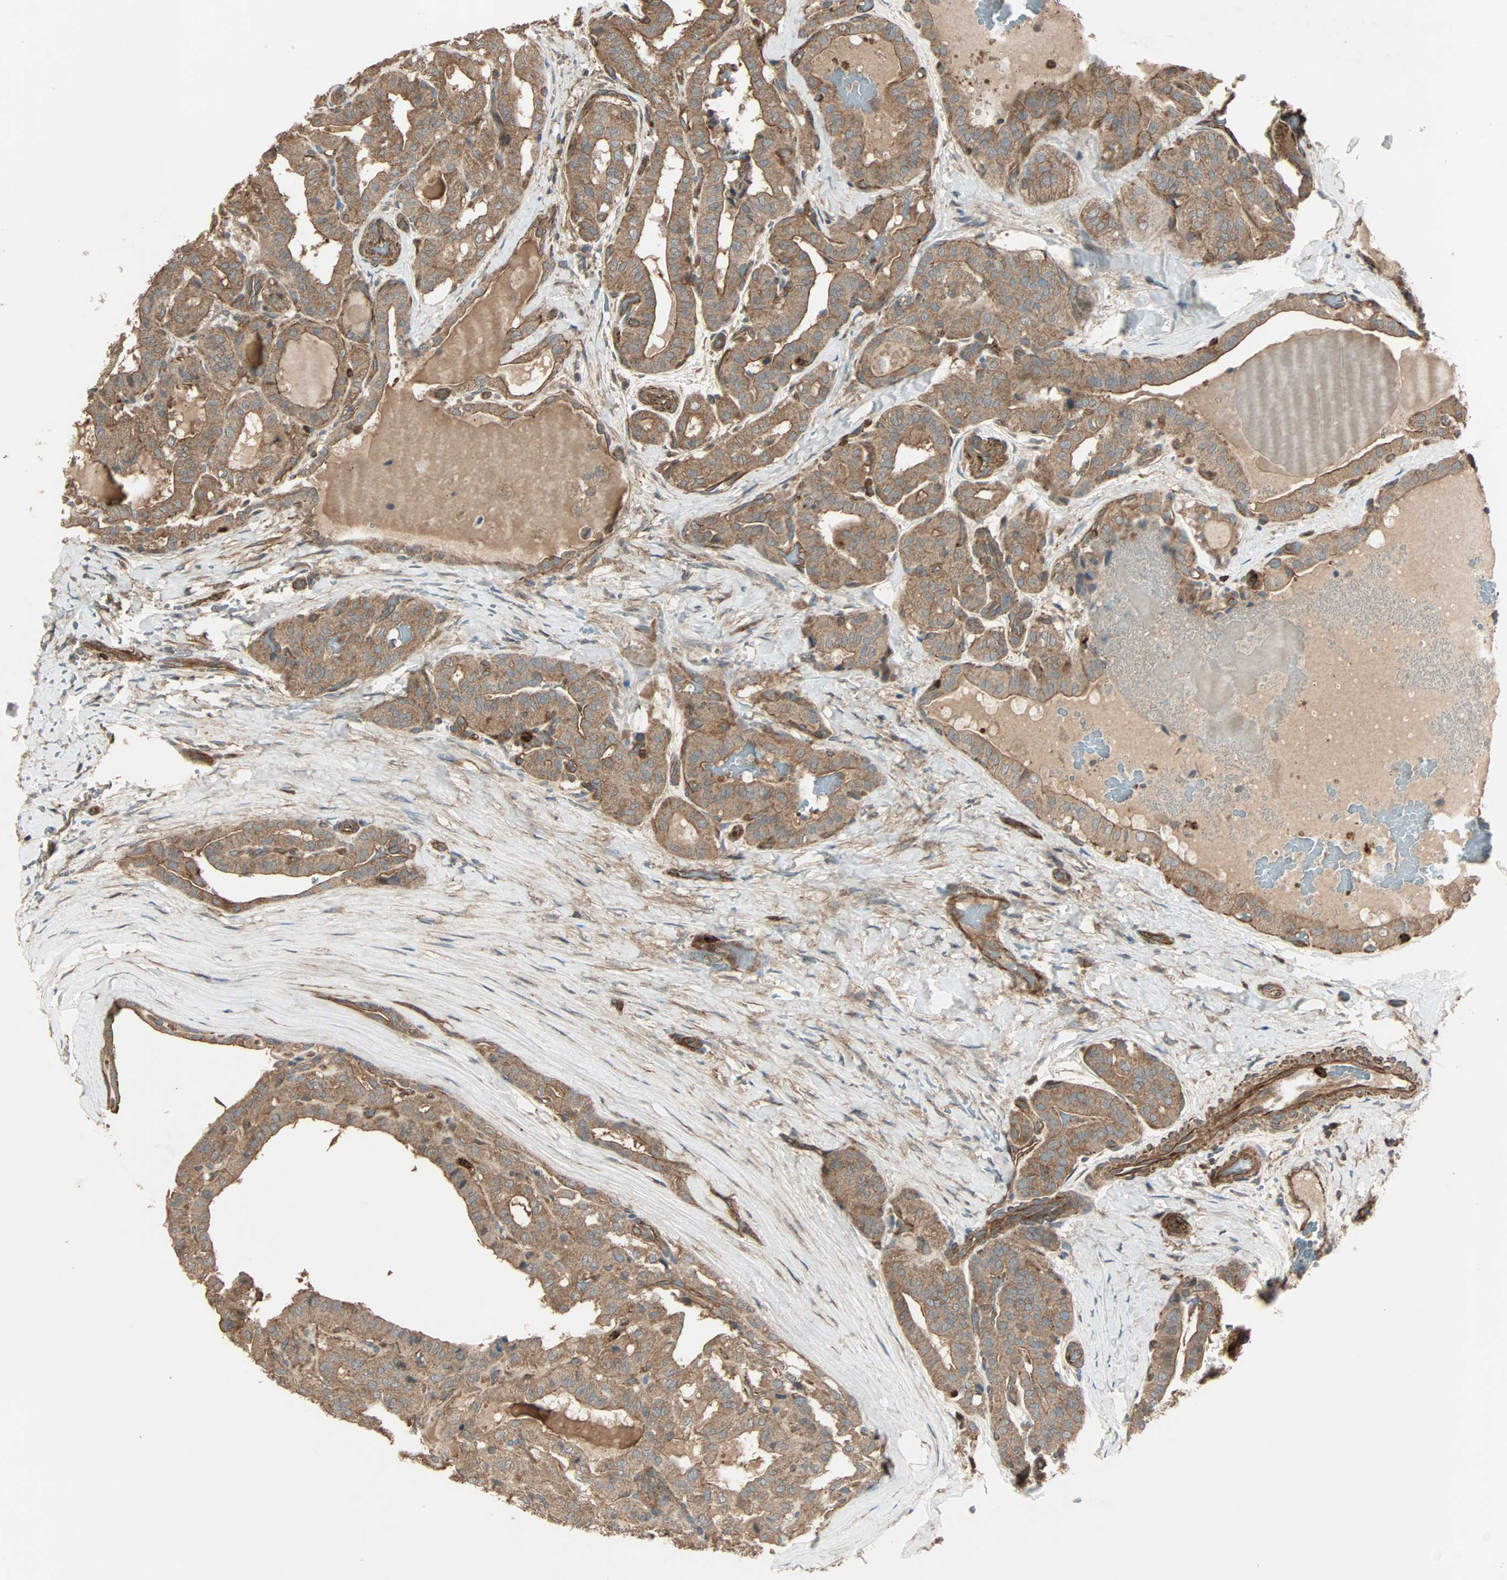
{"staining": {"intensity": "moderate", "quantity": ">75%", "location": "cytoplasmic/membranous"}, "tissue": "thyroid cancer", "cell_type": "Tumor cells", "image_type": "cancer", "snomed": [{"axis": "morphology", "description": "Papillary adenocarcinoma, NOS"}, {"axis": "topography", "description": "Thyroid gland"}], "caption": "Thyroid papillary adenocarcinoma stained with a brown dye displays moderate cytoplasmic/membranous positive staining in about >75% of tumor cells.", "gene": "GCK", "patient": {"sex": "male", "age": 77}}